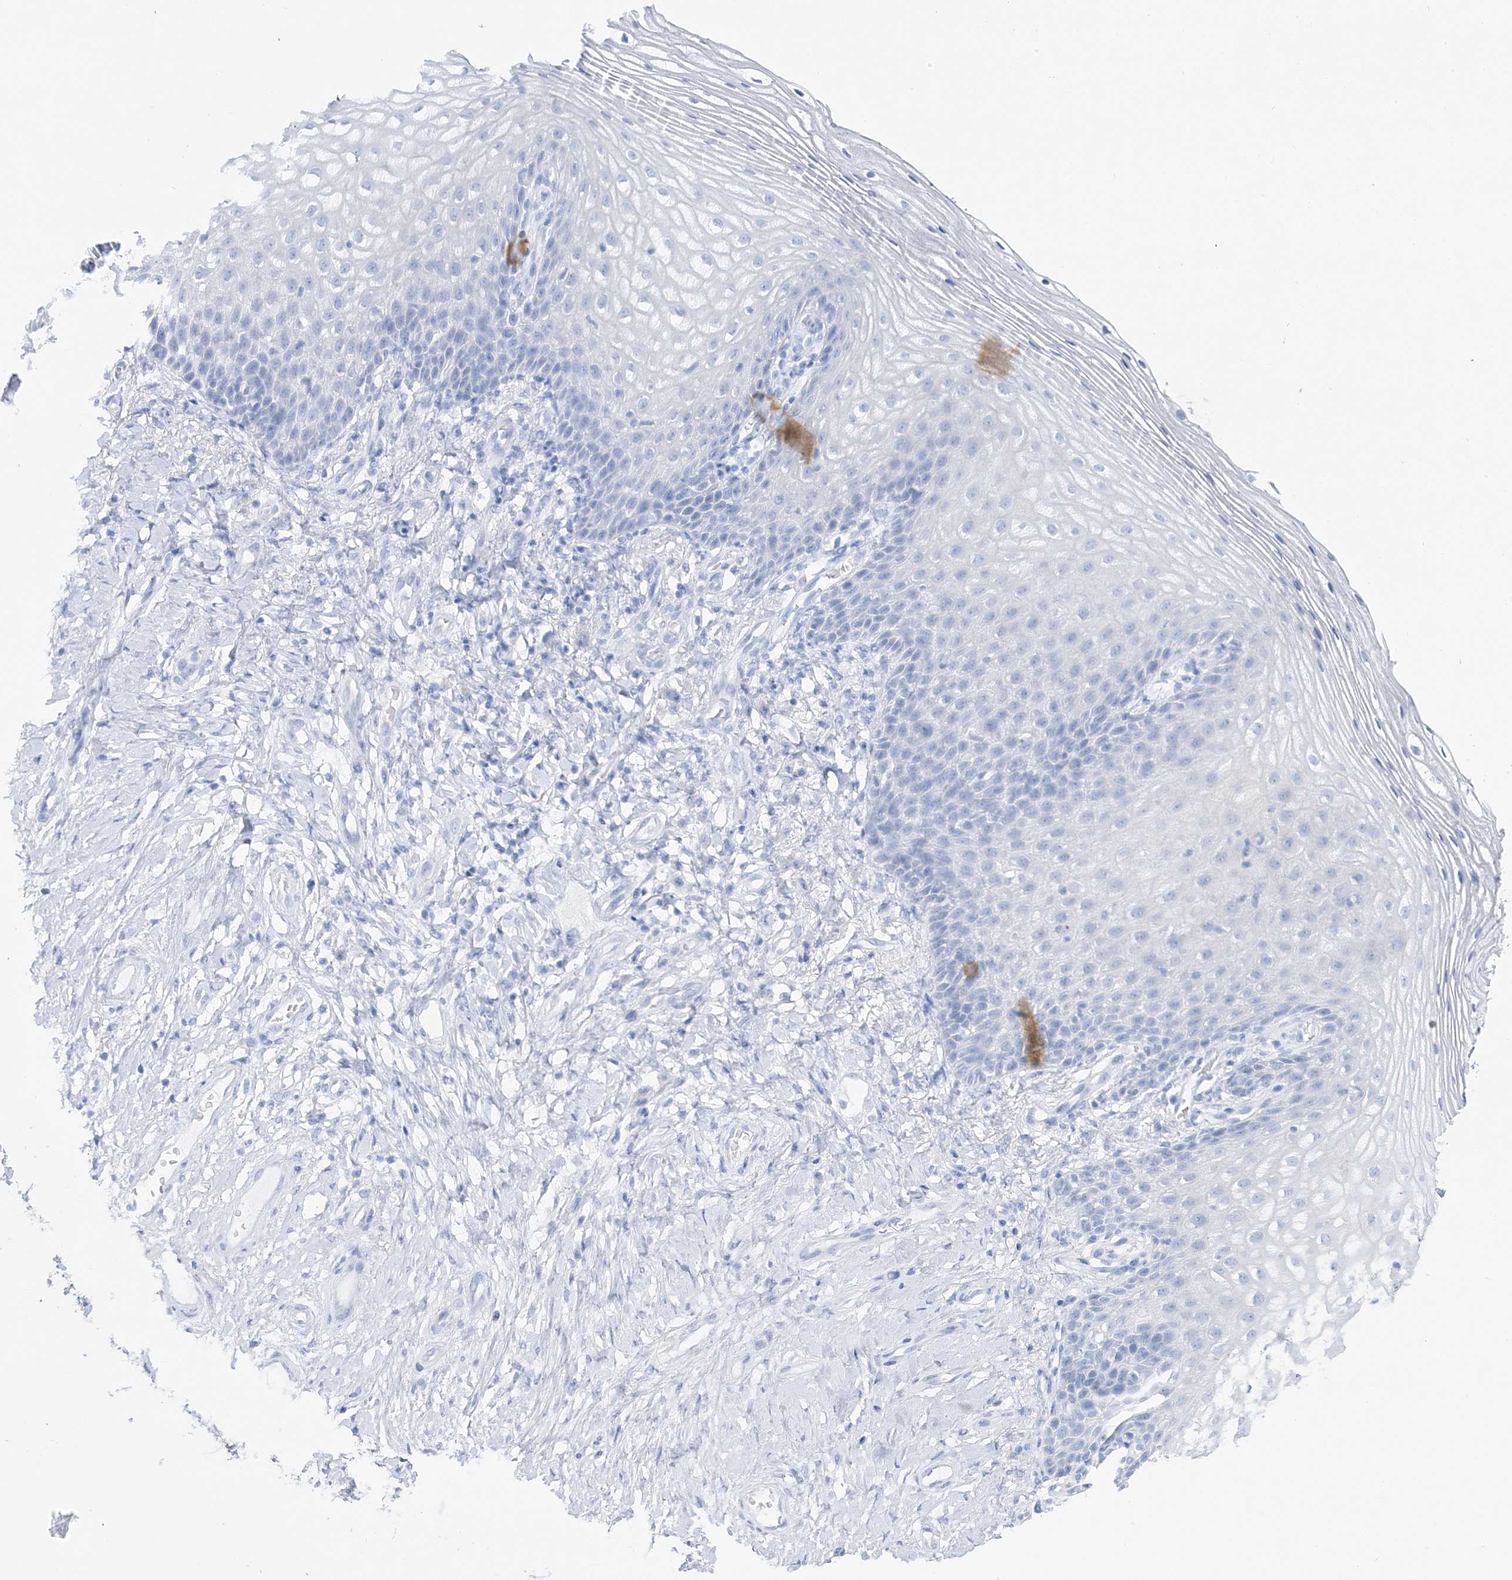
{"staining": {"intensity": "negative", "quantity": "none", "location": "none"}, "tissue": "vagina", "cell_type": "Squamous epithelial cells", "image_type": "normal", "snomed": [{"axis": "morphology", "description": "Normal tissue, NOS"}, {"axis": "topography", "description": "Vagina"}], "caption": "IHC of normal human vagina shows no staining in squamous epithelial cells. The staining was performed using DAB (3,3'-diaminobenzidine) to visualize the protein expression in brown, while the nuclei were stained in blue with hematoxylin (Magnification: 20x).", "gene": "TSPYL6", "patient": {"sex": "female", "age": 60}}